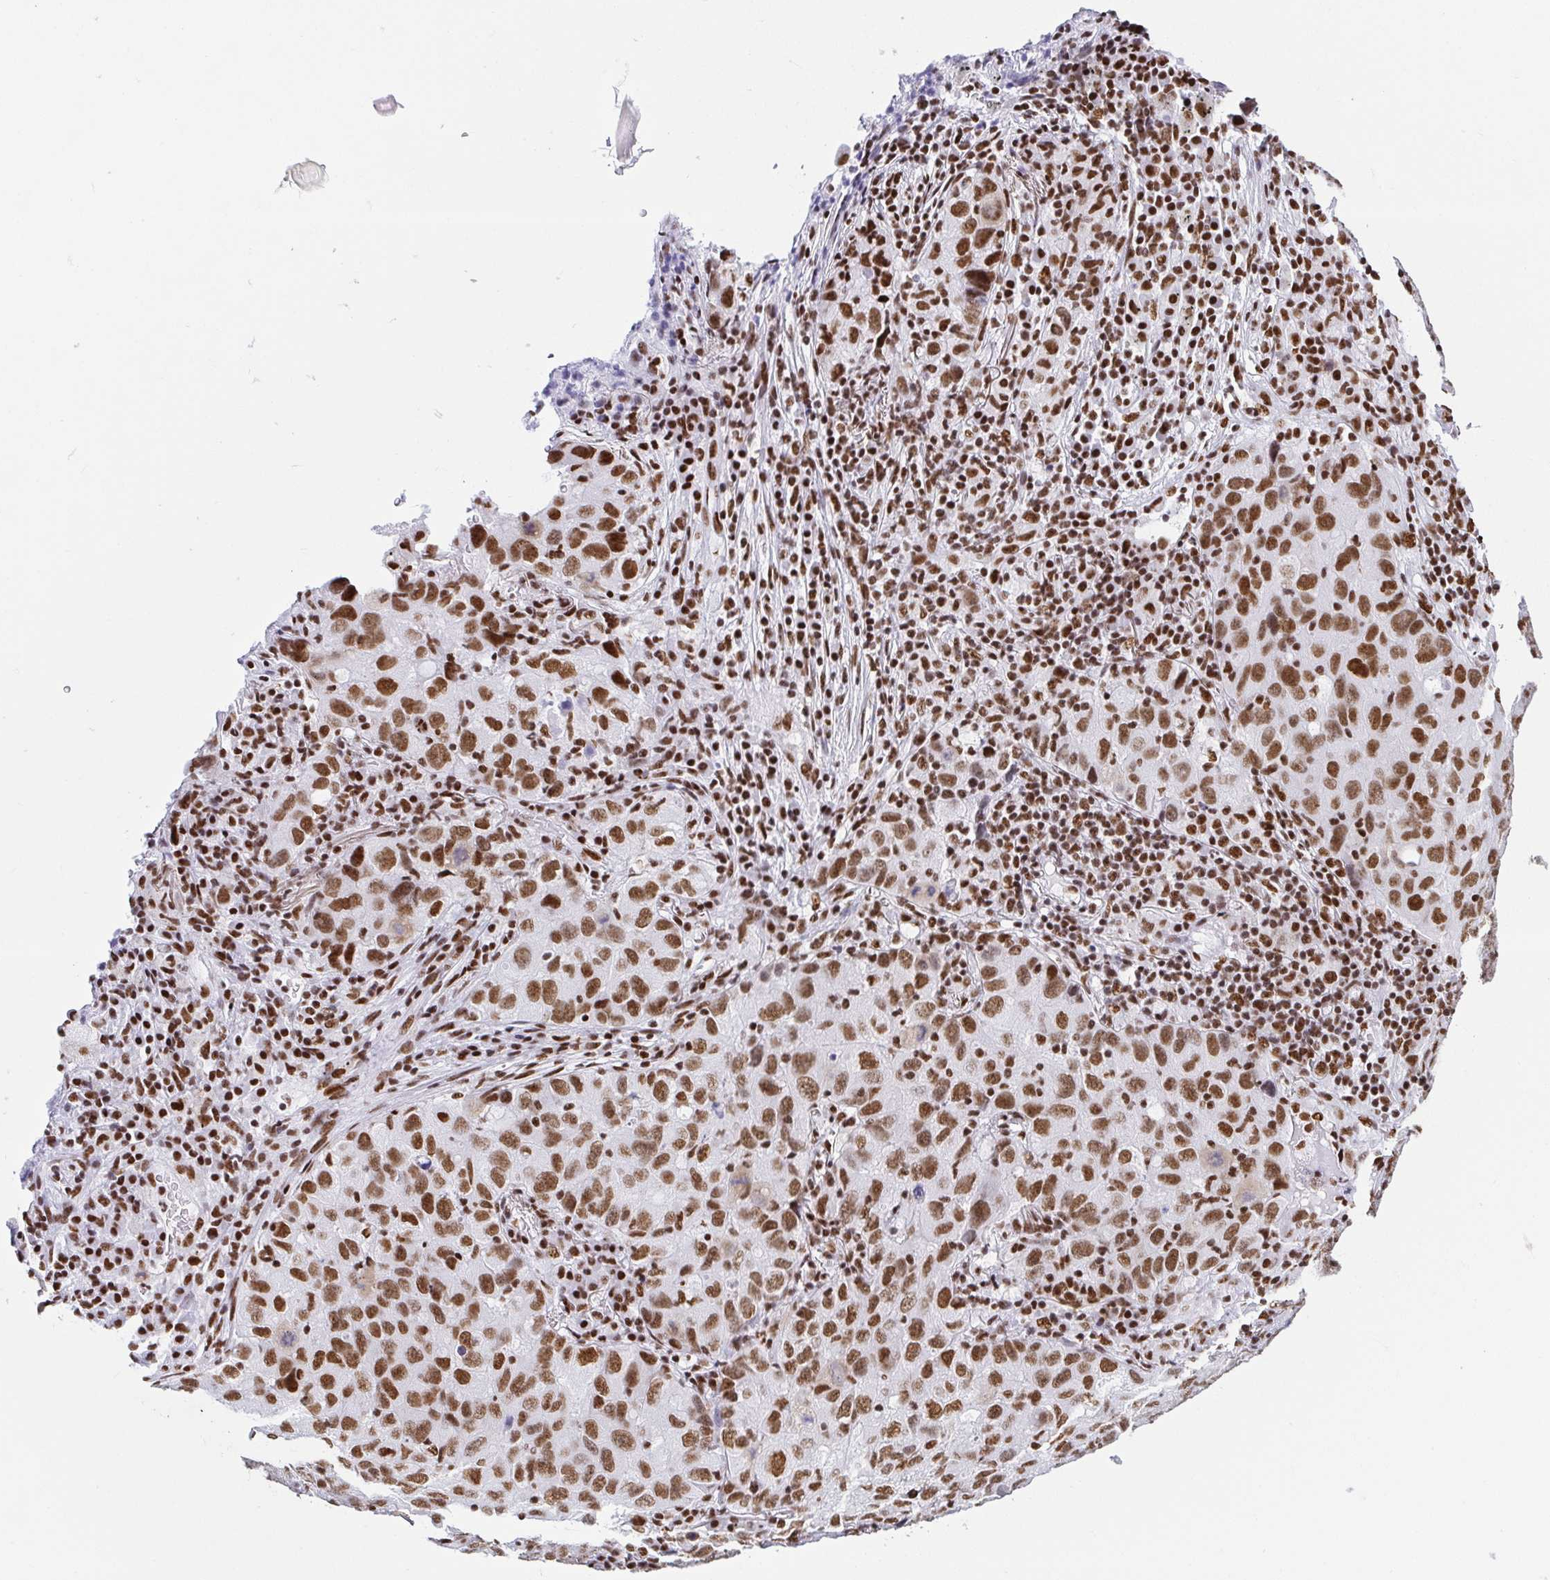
{"staining": {"intensity": "moderate", "quantity": ">75%", "location": "nuclear"}, "tissue": "lung cancer", "cell_type": "Tumor cells", "image_type": "cancer", "snomed": [{"axis": "morphology", "description": "Normal morphology"}, {"axis": "morphology", "description": "Adenocarcinoma, NOS"}, {"axis": "topography", "description": "Lymph node"}, {"axis": "topography", "description": "Lung"}], "caption": "Lung cancer stained for a protein exhibits moderate nuclear positivity in tumor cells.", "gene": "EWSR1", "patient": {"sex": "female", "age": 51}}